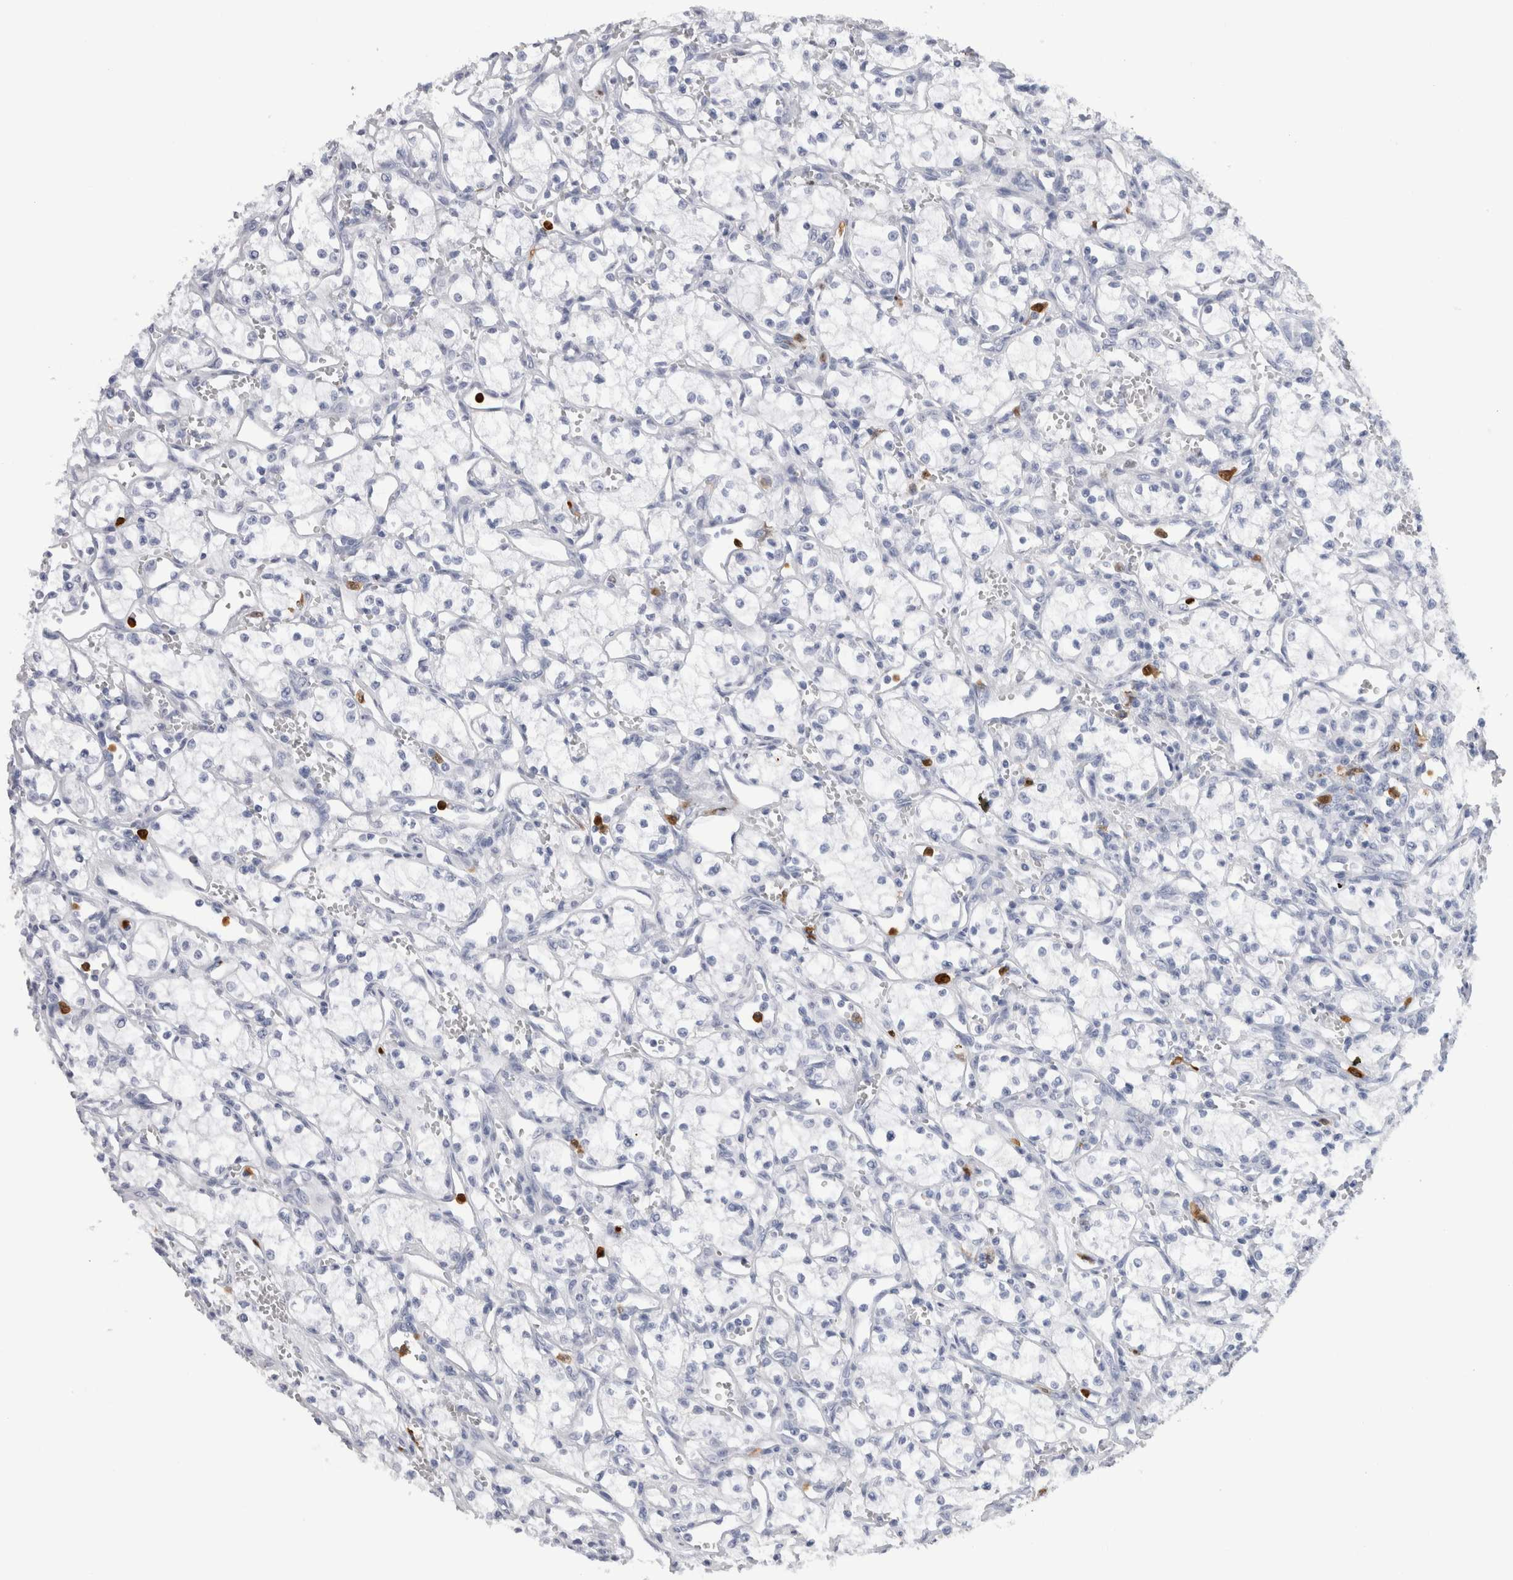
{"staining": {"intensity": "negative", "quantity": "none", "location": "none"}, "tissue": "renal cancer", "cell_type": "Tumor cells", "image_type": "cancer", "snomed": [{"axis": "morphology", "description": "Adenocarcinoma, NOS"}, {"axis": "topography", "description": "Kidney"}], "caption": "A photomicrograph of human adenocarcinoma (renal) is negative for staining in tumor cells.", "gene": "S100A8", "patient": {"sex": "male", "age": 59}}